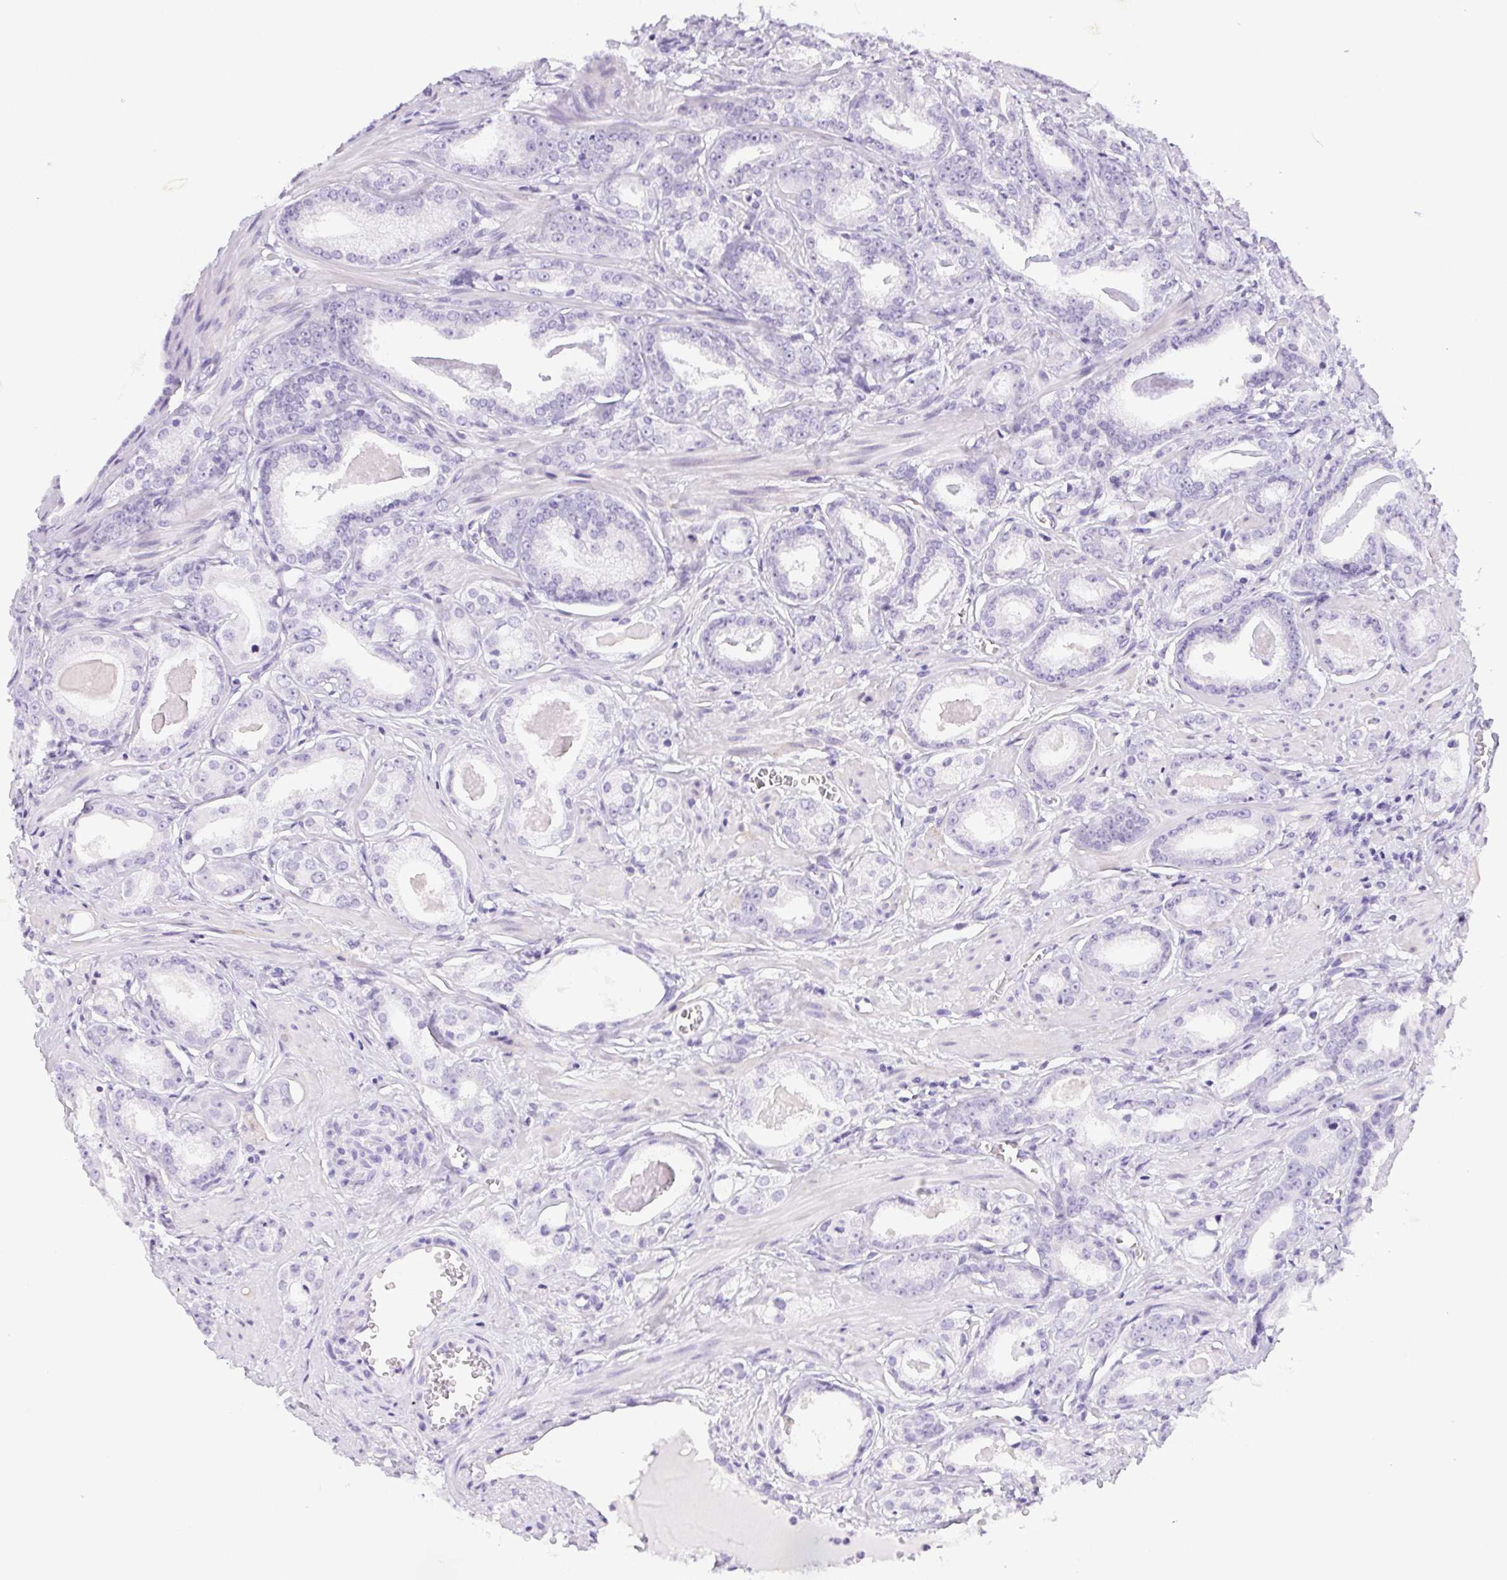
{"staining": {"intensity": "negative", "quantity": "none", "location": "none"}, "tissue": "prostate cancer", "cell_type": "Tumor cells", "image_type": "cancer", "snomed": [{"axis": "morphology", "description": "Adenocarcinoma, NOS"}, {"axis": "morphology", "description": "Adenocarcinoma, Low grade"}, {"axis": "topography", "description": "Prostate"}], "caption": "Tumor cells show no significant protein positivity in adenocarcinoma (low-grade) (prostate). (Stains: DAB IHC with hematoxylin counter stain, Microscopy: brightfield microscopy at high magnification).", "gene": "ST8SIA3", "patient": {"sex": "male", "age": 64}}